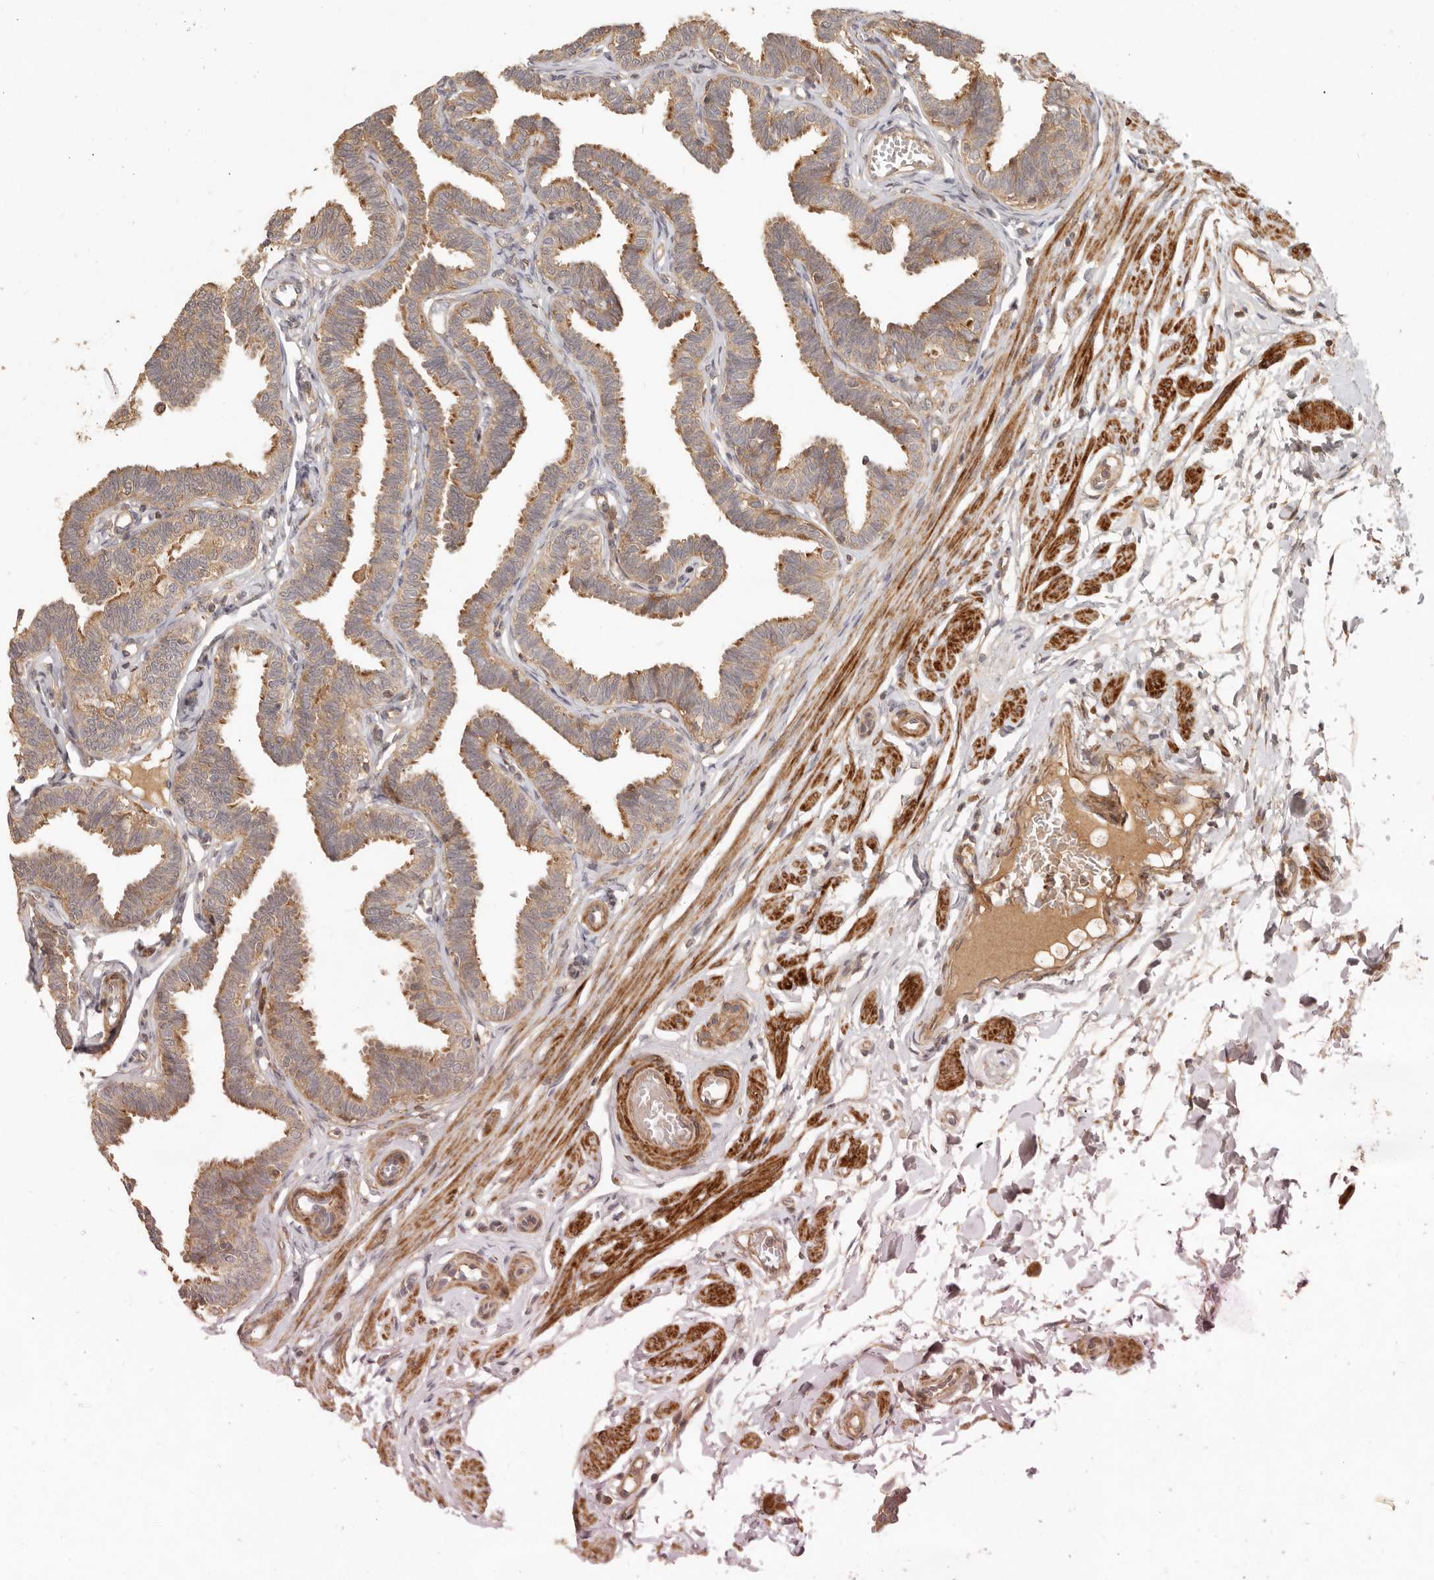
{"staining": {"intensity": "moderate", "quantity": ">75%", "location": "cytoplasmic/membranous"}, "tissue": "fallopian tube", "cell_type": "Glandular cells", "image_type": "normal", "snomed": [{"axis": "morphology", "description": "Normal tissue, NOS"}, {"axis": "topography", "description": "Fallopian tube"}, {"axis": "topography", "description": "Ovary"}], "caption": "Fallopian tube stained with immunohistochemistry (IHC) reveals moderate cytoplasmic/membranous positivity in approximately >75% of glandular cells. Using DAB (3,3'-diaminobenzidine) (brown) and hematoxylin (blue) stains, captured at high magnification using brightfield microscopy.", "gene": "VIPR1", "patient": {"sex": "female", "age": 23}}